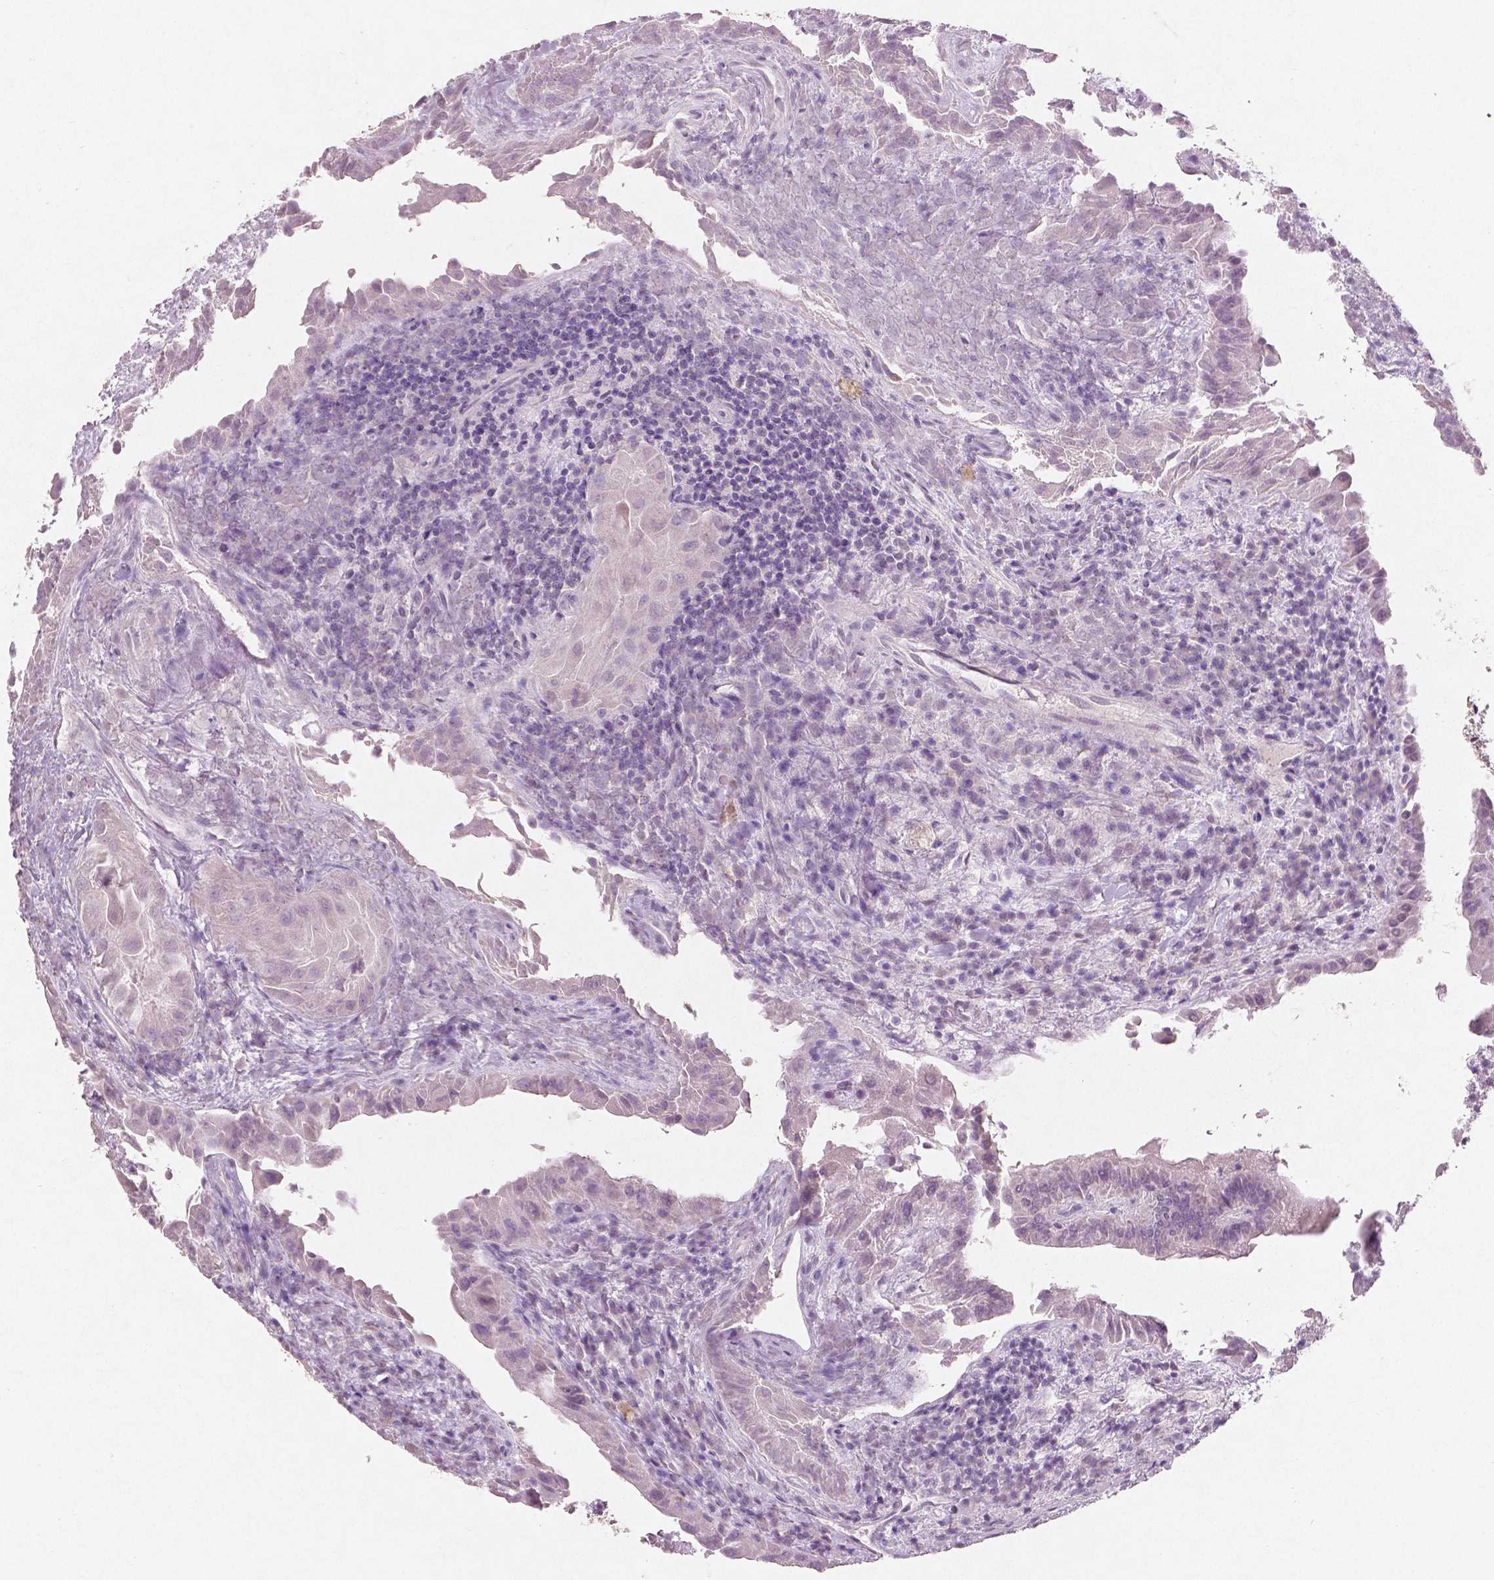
{"staining": {"intensity": "negative", "quantity": "none", "location": "none"}, "tissue": "thyroid cancer", "cell_type": "Tumor cells", "image_type": "cancer", "snomed": [{"axis": "morphology", "description": "Papillary adenocarcinoma, NOS"}, {"axis": "topography", "description": "Thyroid gland"}], "caption": "DAB immunohistochemical staining of human papillary adenocarcinoma (thyroid) shows no significant expression in tumor cells.", "gene": "BRD4", "patient": {"sex": "female", "age": 37}}